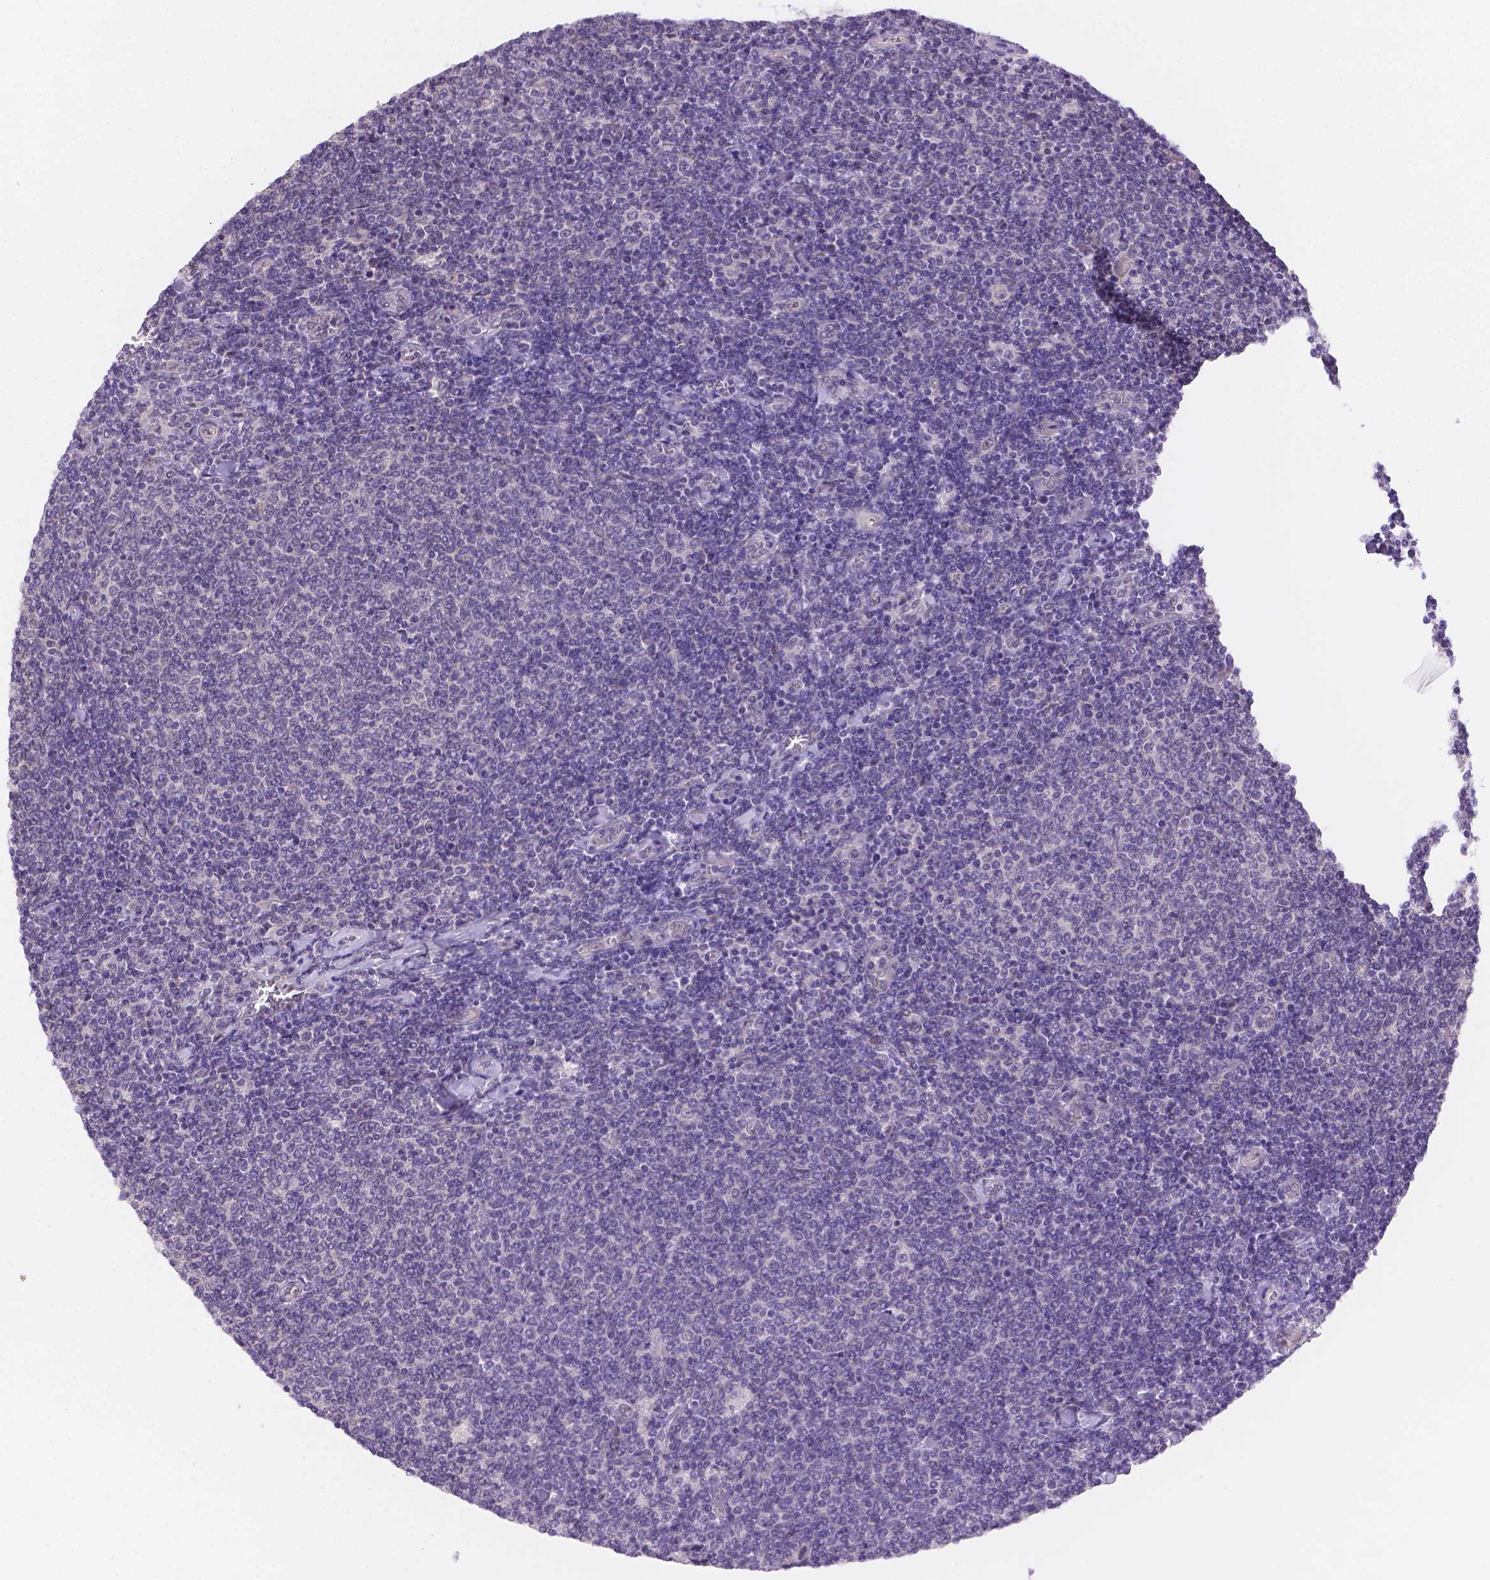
{"staining": {"intensity": "negative", "quantity": "none", "location": "none"}, "tissue": "lymphoma", "cell_type": "Tumor cells", "image_type": "cancer", "snomed": [{"axis": "morphology", "description": "Malignant lymphoma, non-Hodgkin's type, Low grade"}, {"axis": "topography", "description": "Lymph node"}], "caption": "This is an immunohistochemistry photomicrograph of human lymphoma. There is no positivity in tumor cells.", "gene": "NXPE2", "patient": {"sex": "male", "age": 52}}